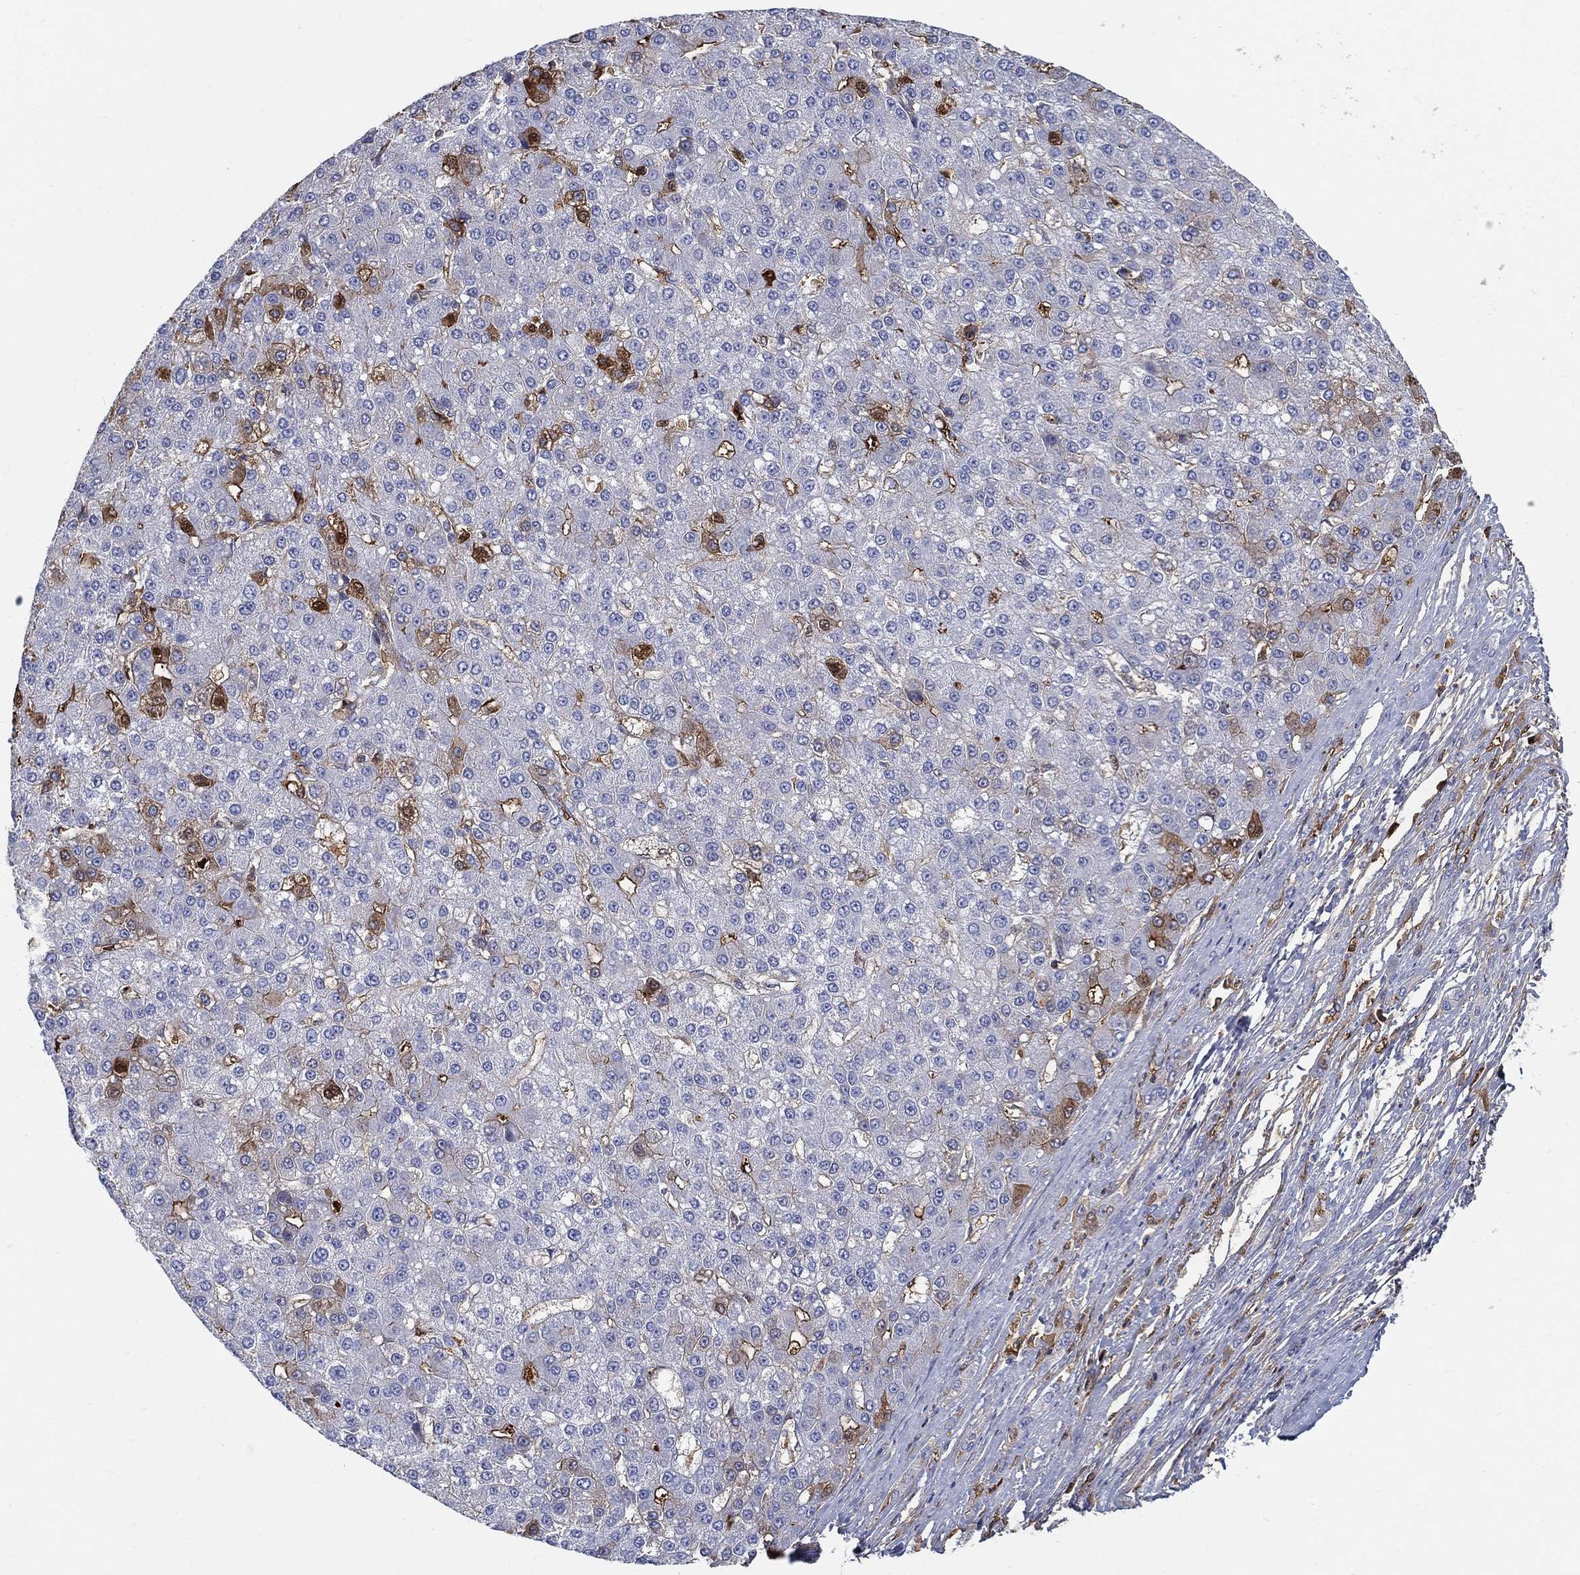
{"staining": {"intensity": "moderate", "quantity": "<25%", "location": "cytoplasmic/membranous"}, "tissue": "liver cancer", "cell_type": "Tumor cells", "image_type": "cancer", "snomed": [{"axis": "morphology", "description": "Carcinoma, Hepatocellular, NOS"}, {"axis": "topography", "description": "Liver"}], "caption": "An IHC photomicrograph of neoplastic tissue is shown. Protein staining in brown labels moderate cytoplasmic/membranous positivity in liver hepatocellular carcinoma within tumor cells. (DAB IHC with brightfield microscopy, high magnification).", "gene": "IFNB1", "patient": {"sex": "male", "age": 67}}